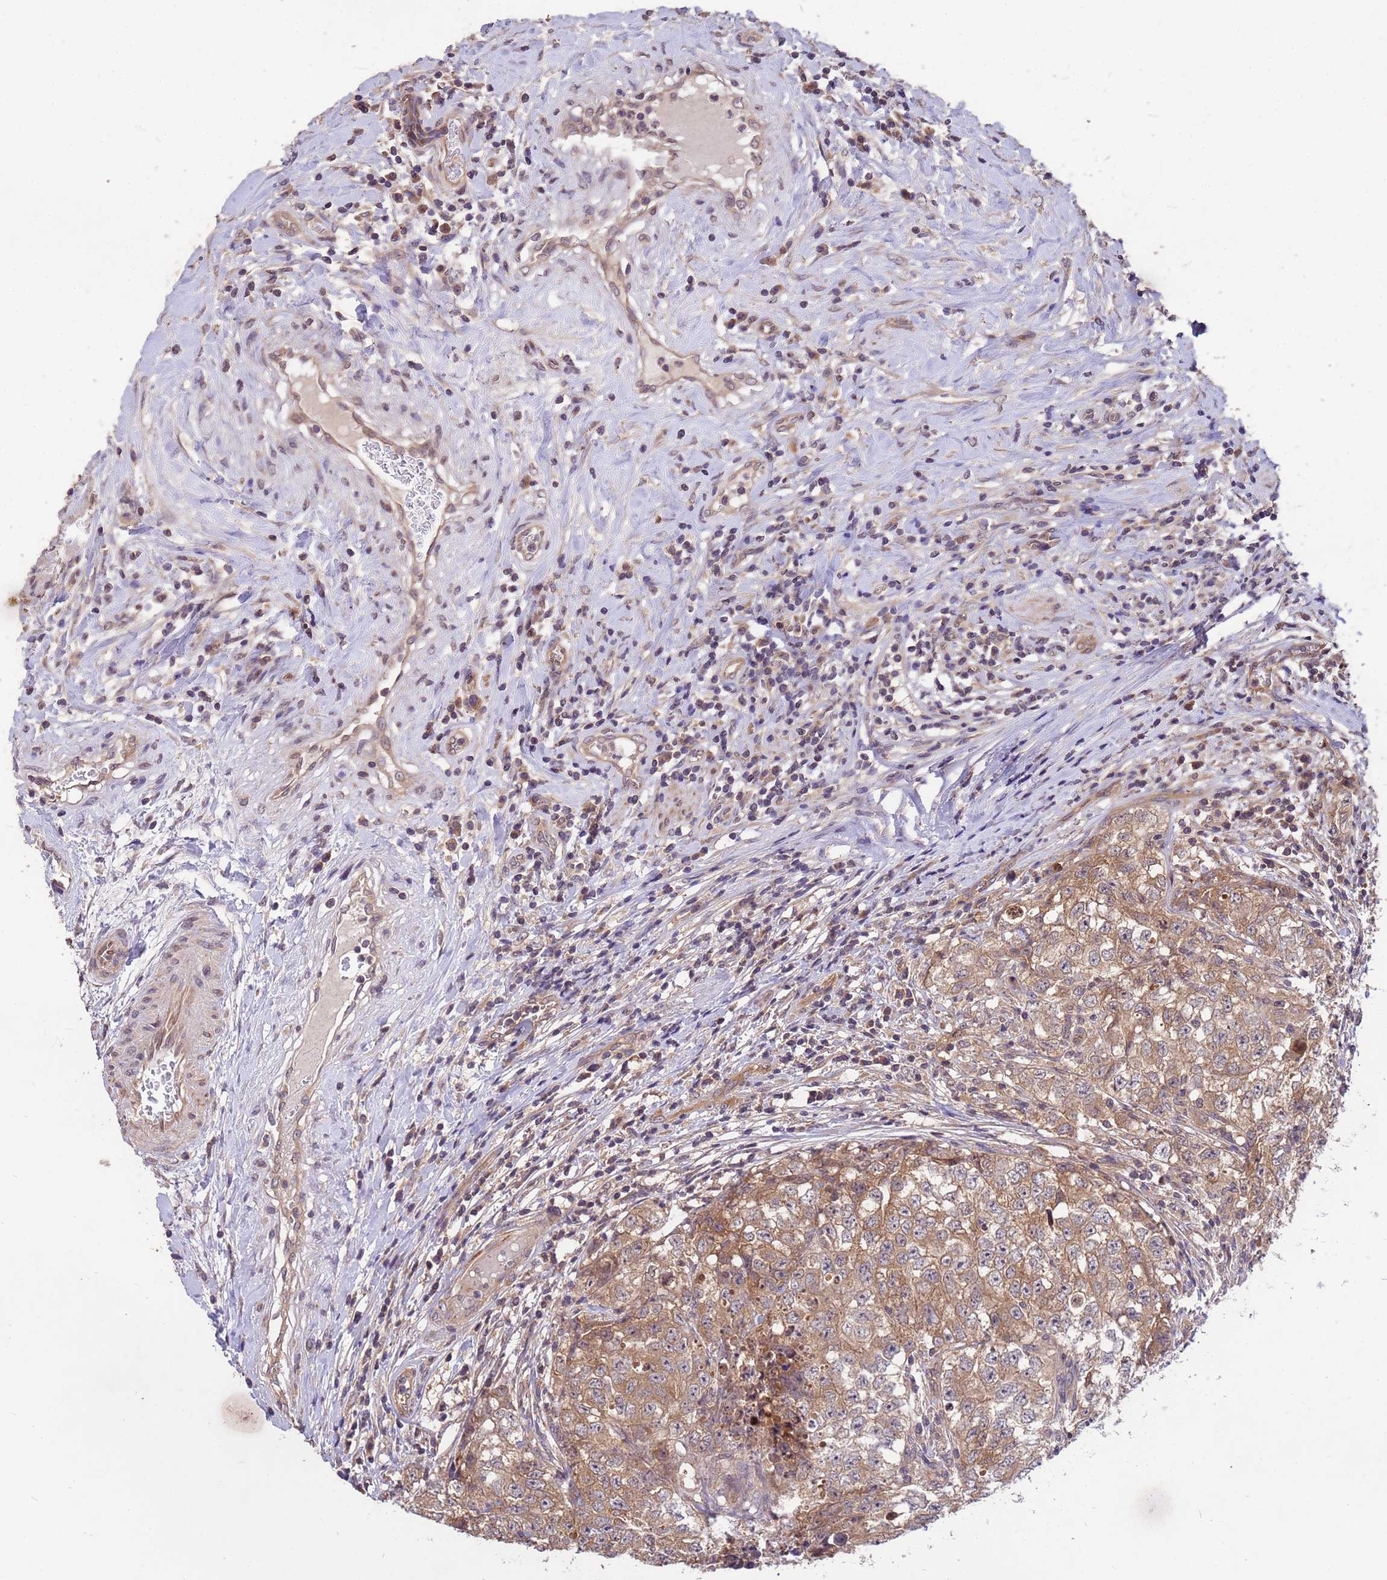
{"staining": {"intensity": "moderate", "quantity": ">75%", "location": "cytoplasmic/membranous"}, "tissue": "testis cancer", "cell_type": "Tumor cells", "image_type": "cancer", "snomed": [{"axis": "morphology", "description": "Seminoma, NOS"}, {"axis": "morphology", "description": "Carcinoma, Embryonal, NOS"}, {"axis": "topography", "description": "Testis"}], "caption": "An IHC histopathology image of neoplastic tissue is shown. Protein staining in brown shows moderate cytoplasmic/membranous positivity in testis cancer within tumor cells. (brown staining indicates protein expression, while blue staining denotes nuclei).", "gene": "PPP2CB", "patient": {"sex": "male", "age": 43}}